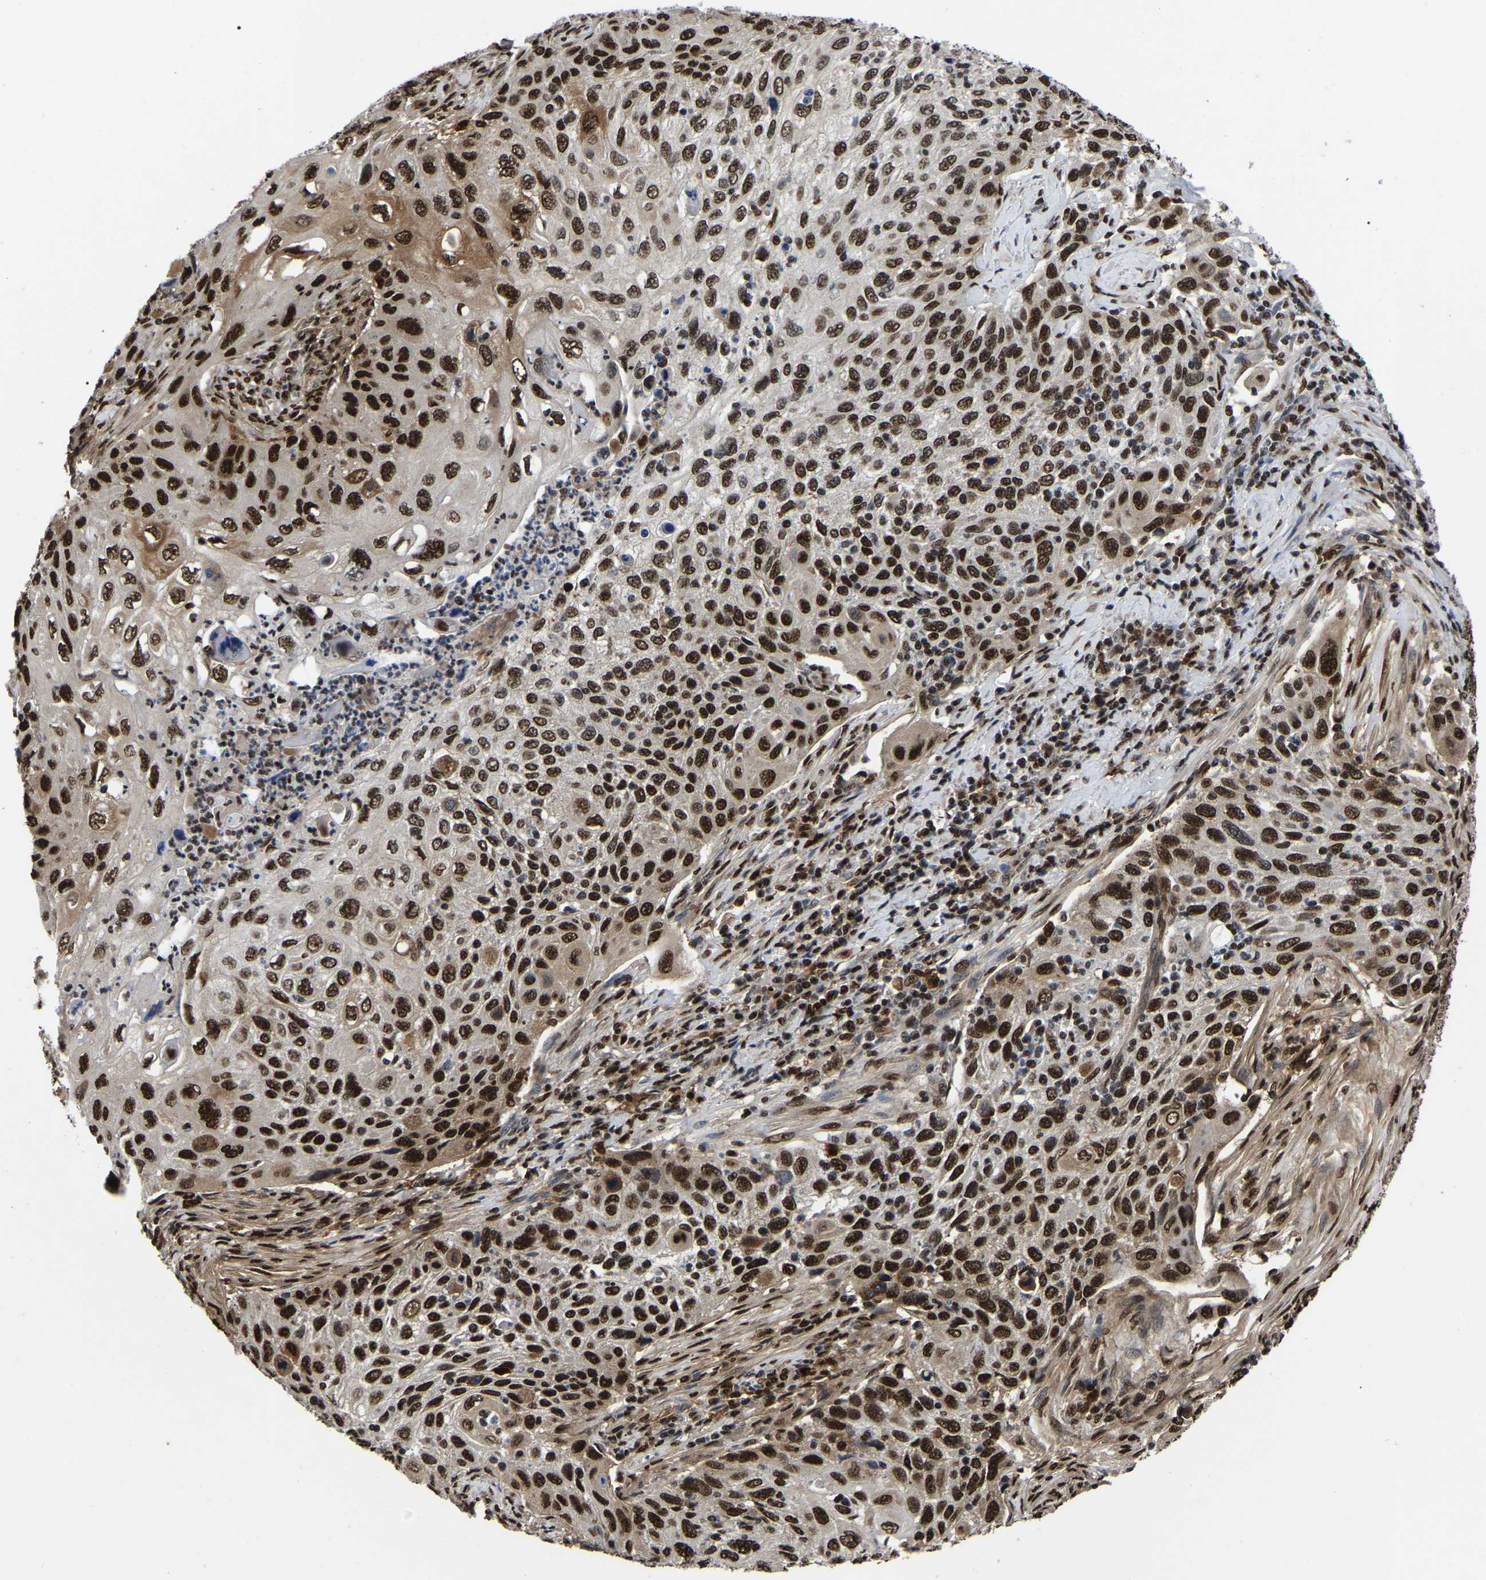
{"staining": {"intensity": "strong", "quantity": ">75%", "location": "nuclear"}, "tissue": "cervical cancer", "cell_type": "Tumor cells", "image_type": "cancer", "snomed": [{"axis": "morphology", "description": "Squamous cell carcinoma, NOS"}, {"axis": "topography", "description": "Cervix"}], "caption": "IHC photomicrograph of neoplastic tissue: cervical cancer (squamous cell carcinoma) stained using IHC exhibits high levels of strong protein expression localized specifically in the nuclear of tumor cells, appearing as a nuclear brown color.", "gene": "TRIM35", "patient": {"sex": "female", "age": 70}}